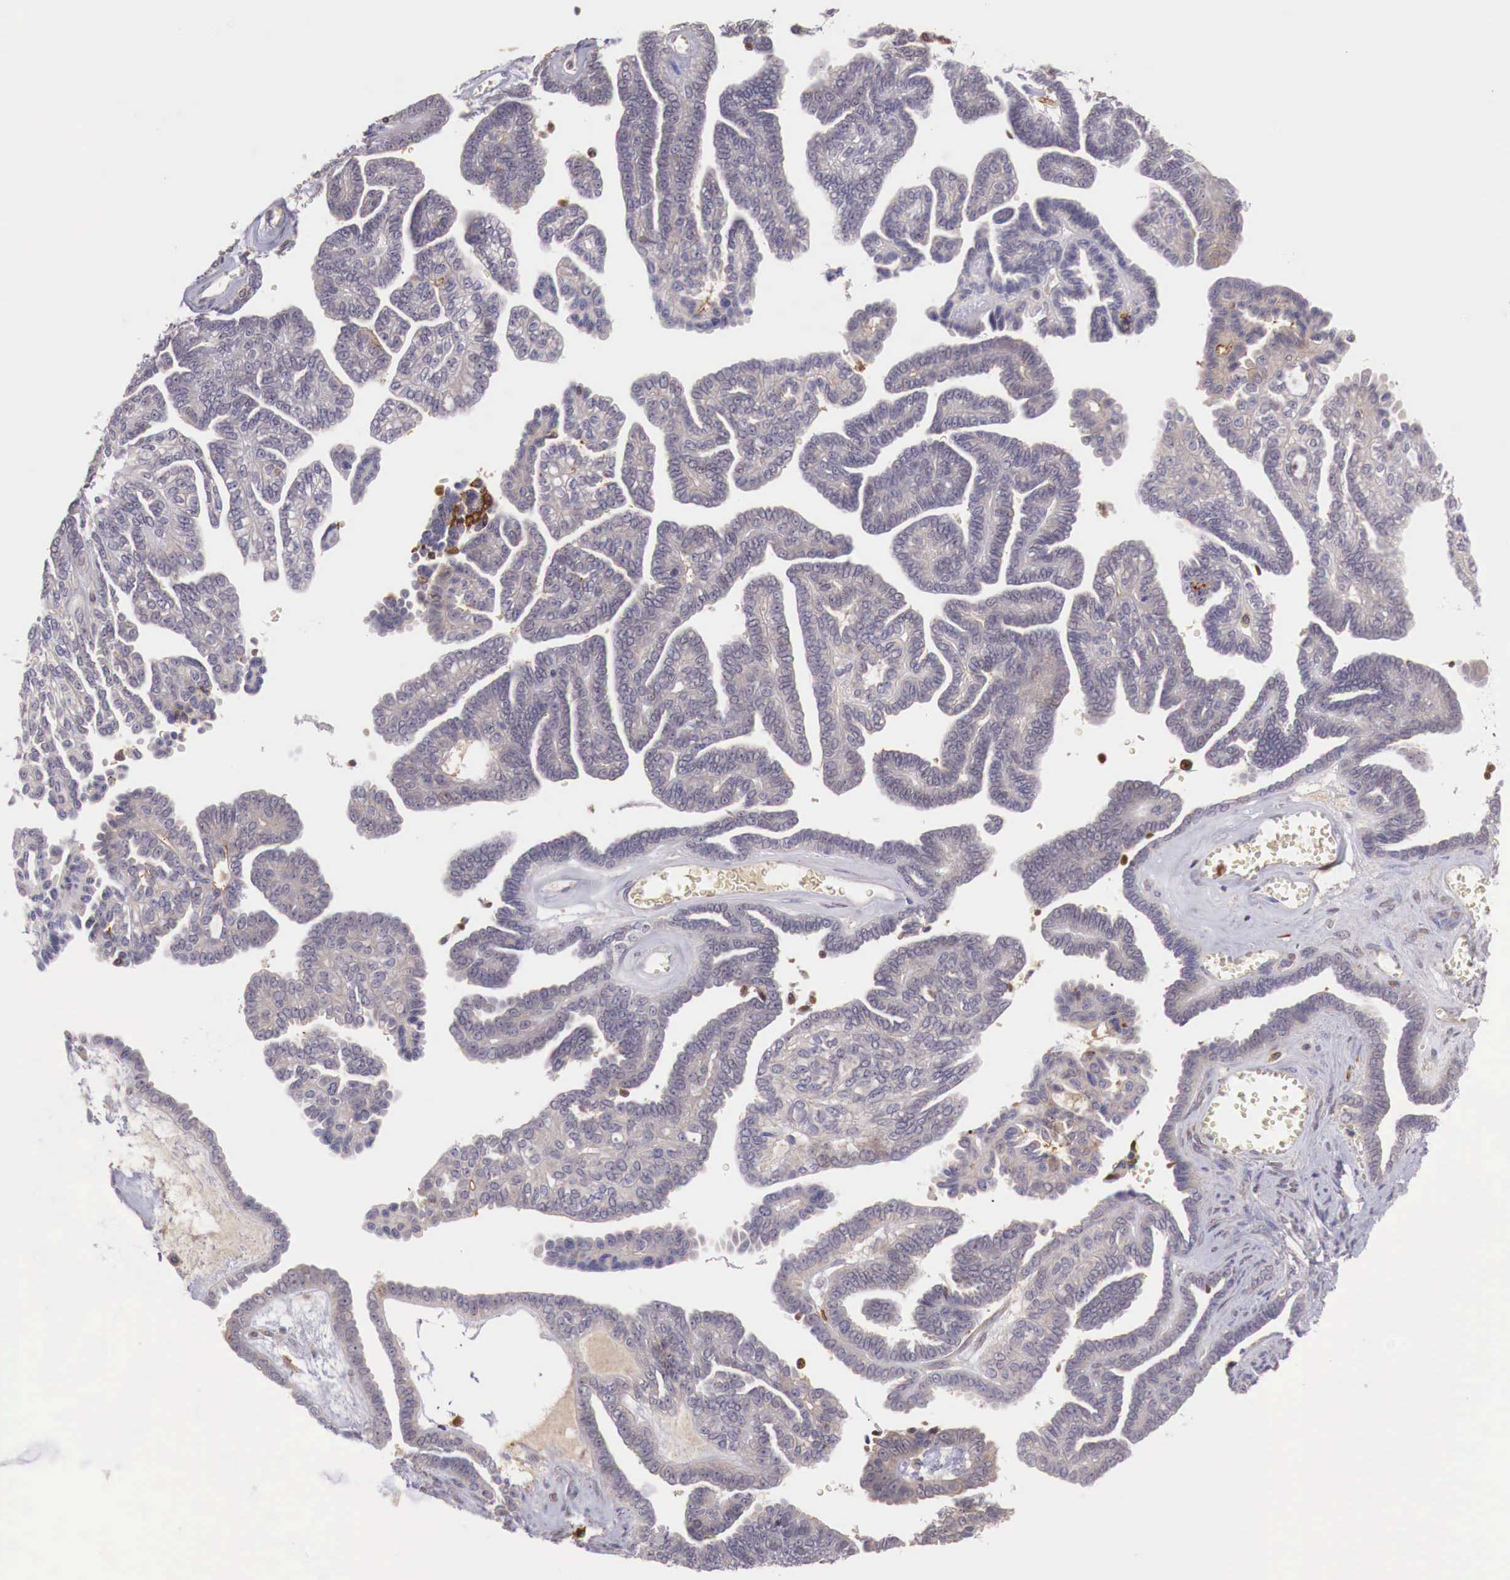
{"staining": {"intensity": "moderate", "quantity": "<25%", "location": "cytoplasmic/membranous"}, "tissue": "ovarian cancer", "cell_type": "Tumor cells", "image_type": "cancer", "snomed": [{"axis": "morphology", "description": "Cystadenocarcinoma, serous, NOS"}, {"axis": "topography", "description": "Ovary"}], "caption": "Ovarian serous cystadenocarcinoma stained with a protein marker exhibits moderate staining in tumor cells.", "gene": "GAB2", "patient": {"sex": "female", "age": 71}}